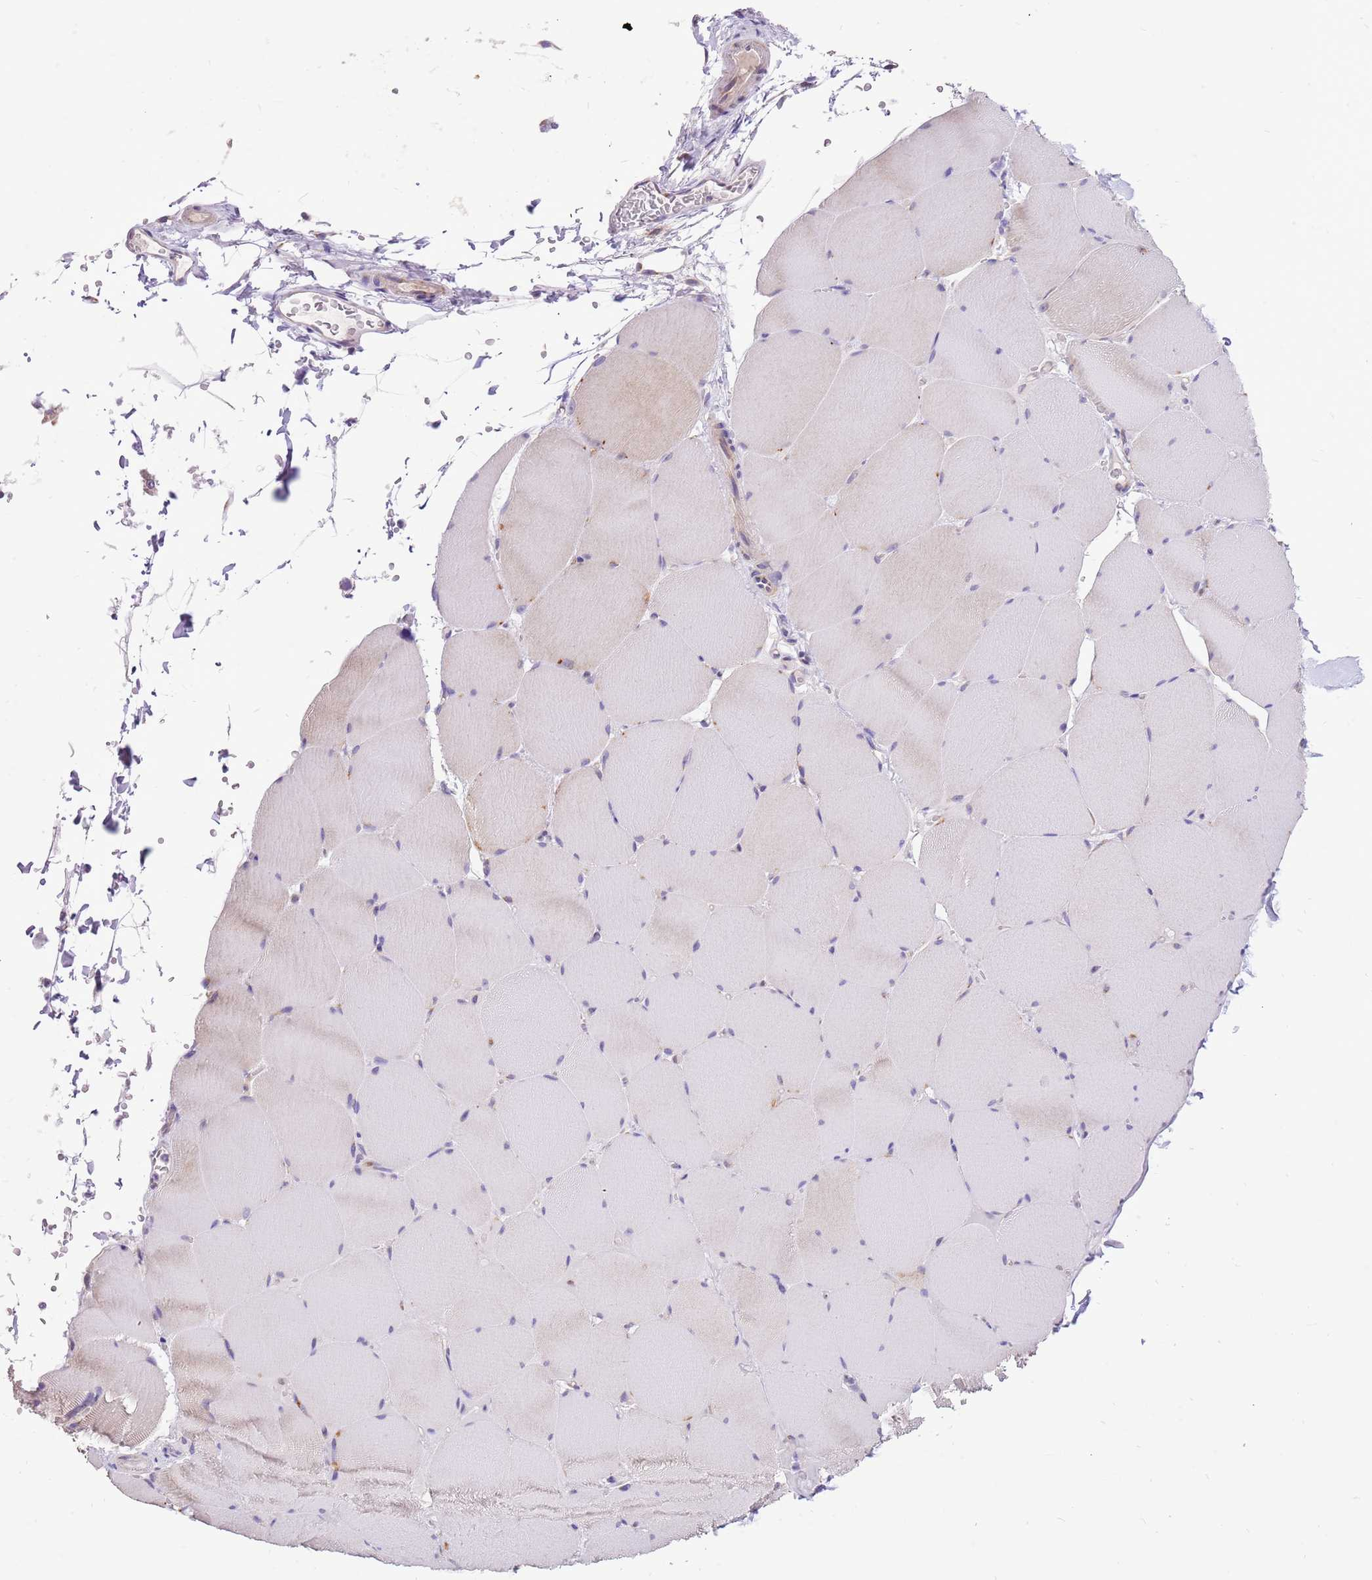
{"staining": {"intensity": "weak", "quantity": "<25%", "location": "cytoplasmic/membranous"}, "tissue": "skeletal muscle", "cell_type": "Myocytes", "image_type": "normal", "snomed": [{"axis": "morphology", "description": "Normal tissue, NOS"}, {"axis": "topography", "description": "Skeletal muscle"}, {"axis": "topography", "description": "Head-Neck"}], "caption": "Photomicrograph shows no significant protein staining in myocytes of unremarkable skeletal muscle.", "gene": "COX17", "patient": {"sex": "male", "age": 66}}